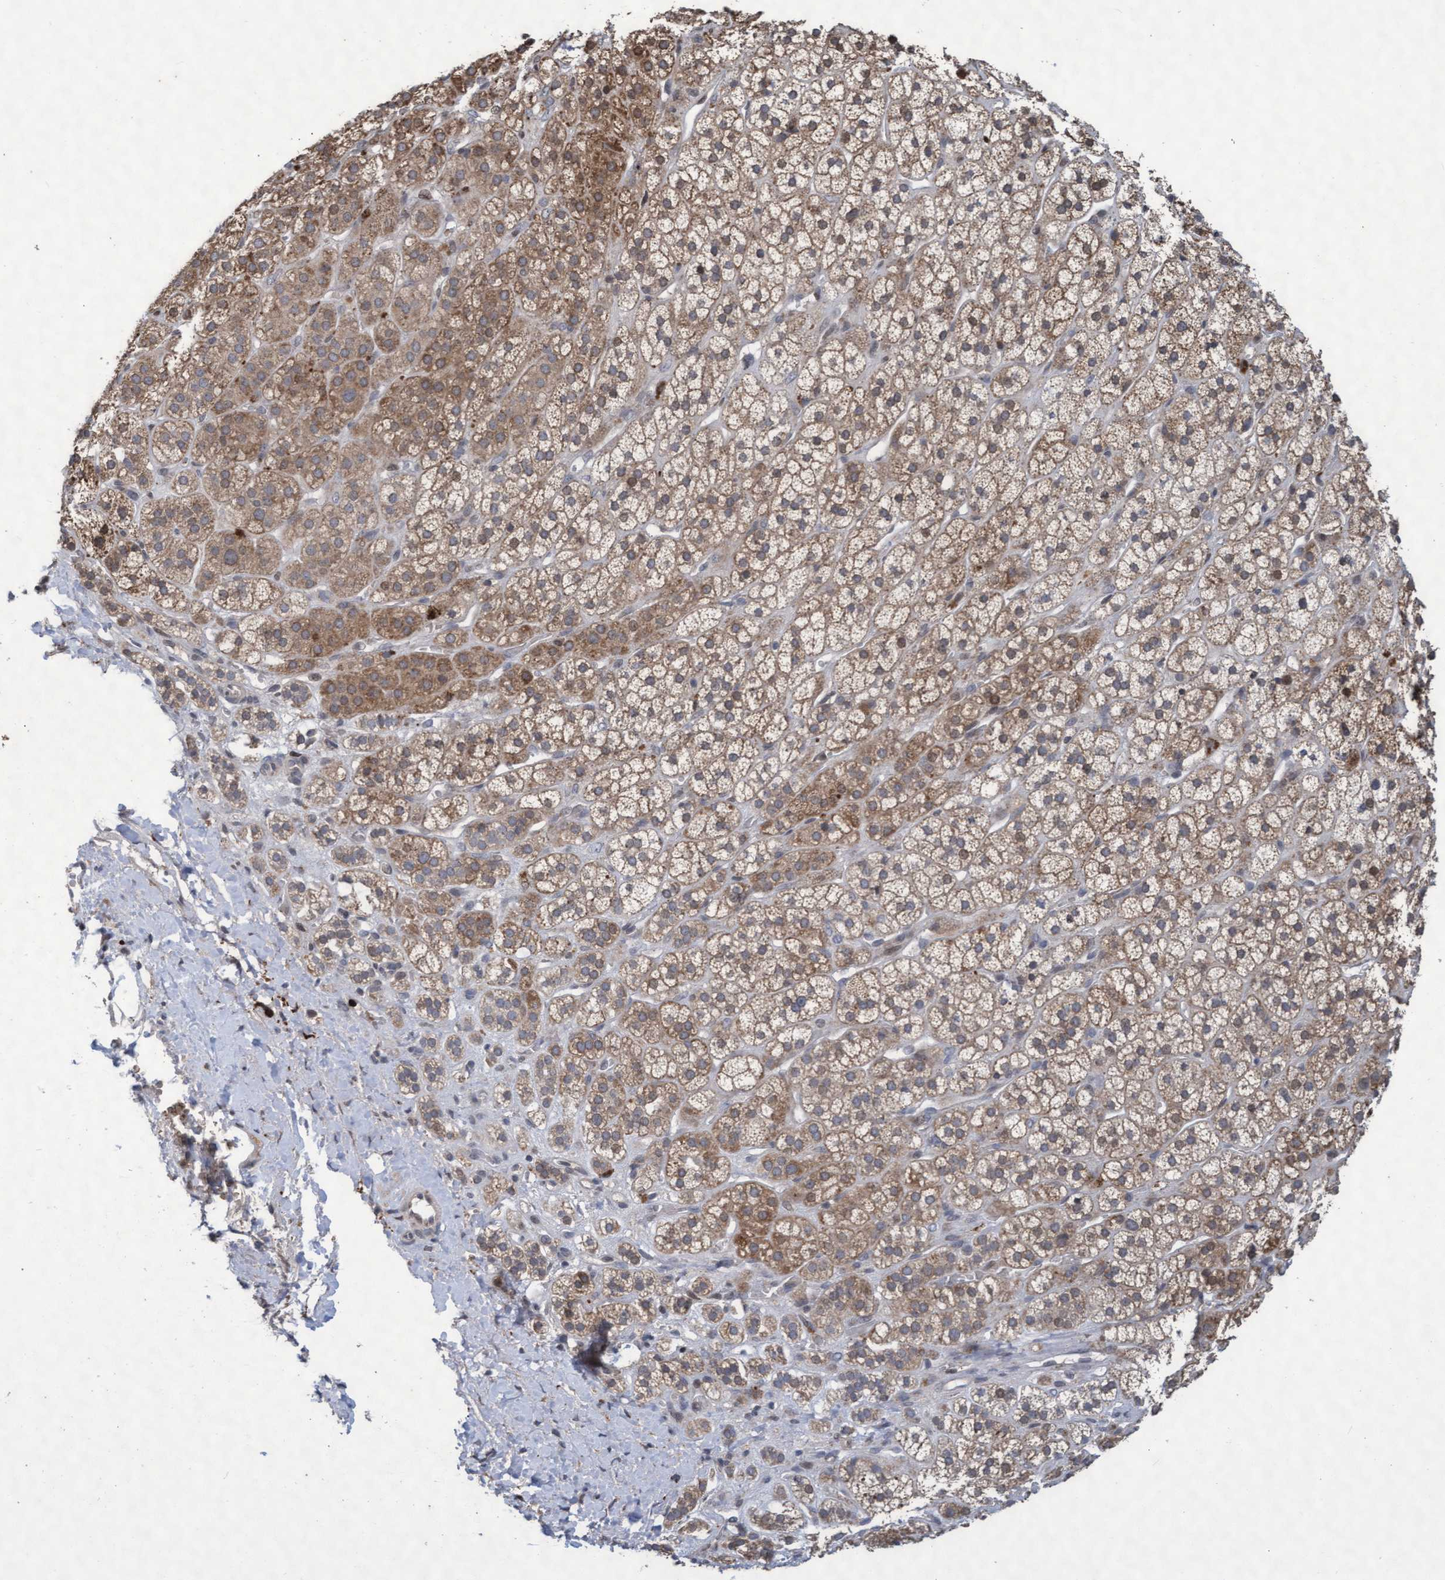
{"staining": {"intensity": "moderate", "quantity": ">75%", "location": "cytoplasmic/membranous"}, "tissue": "adrenal gland", "cell_type": "Glandular cells", "image_type": "normal", "snomed": [{"axis": "morphology", "description": "Normal tissue, NOS"}, {"axis": "topography", "description": "Adrenal gland"}], "caption": "The histopathology image demonstrates immunohistochemical staining of unremarkable adrenal gland. There is moderate cytoplasmic/membranous staining is identified in approximately >75% of glandular cells.", "gene": "KCNC2", "patient": {"sex": "male", "age": 56}}